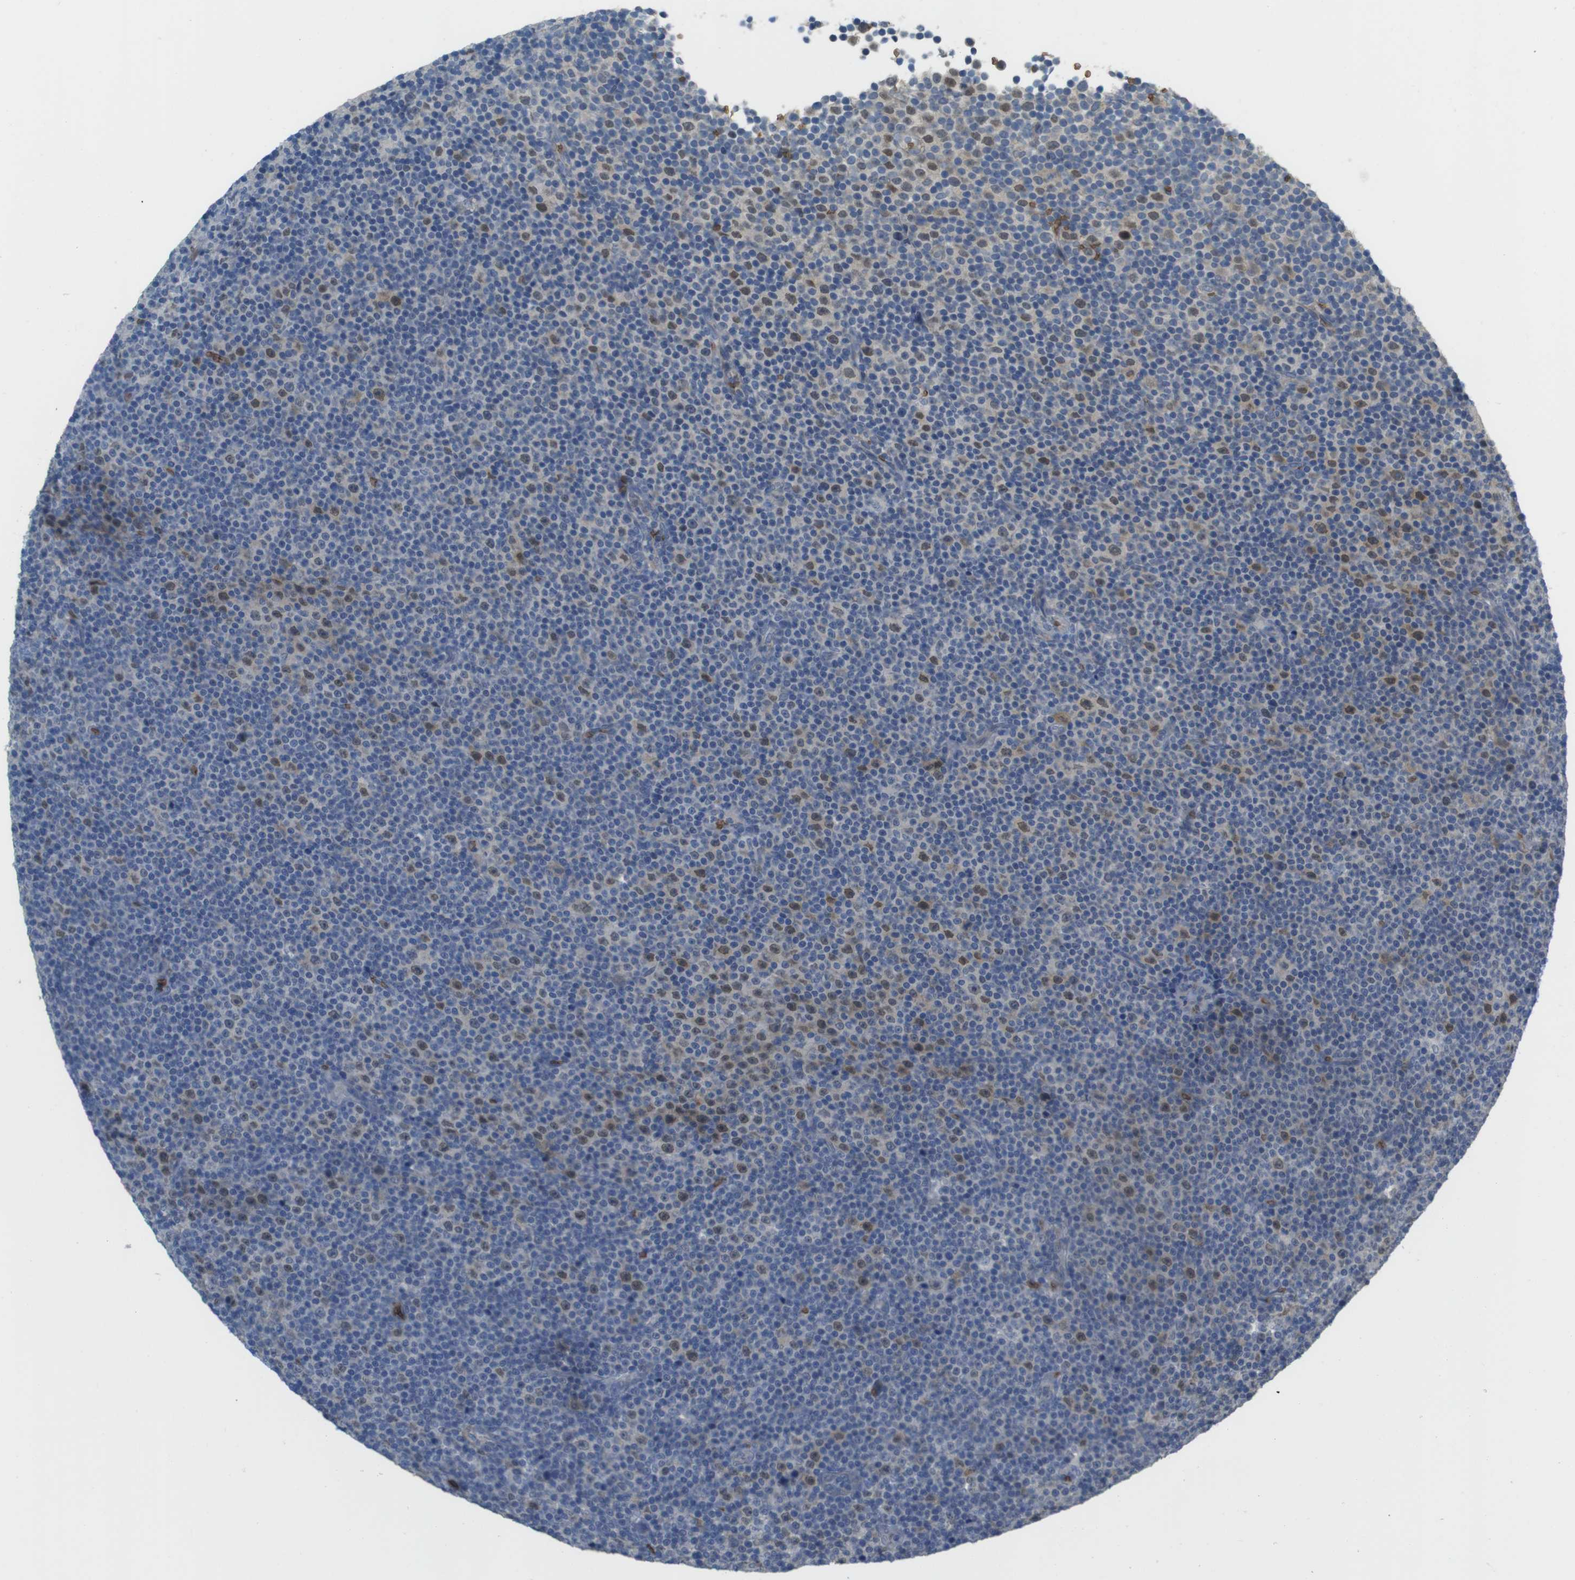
{"staining": {"intensity": "weak", "quantity": "25%-75%", "location": "cytoplasmic/membranous,nuclear"}, "tissue": "lymphoma", "cell_type": "Tumor cells", "image_type": "cancer", "snomed": [{"axis": "morphology", "description": "Malignant lymphoma, non-Hodgkin's type, Low grade"}, {"axis": "topography", "description": "Lymph node"}], "caption": "Malignant lymphoma, non-Hodgkin's type (low-grade) stained for a protein (brown) displays weak cytoplasmic/membranous and nuclear positive positivity in about 25%-75% of tumor cells.", "gene": "GYPA", "patient": {"sex": "female", "age": 67}}